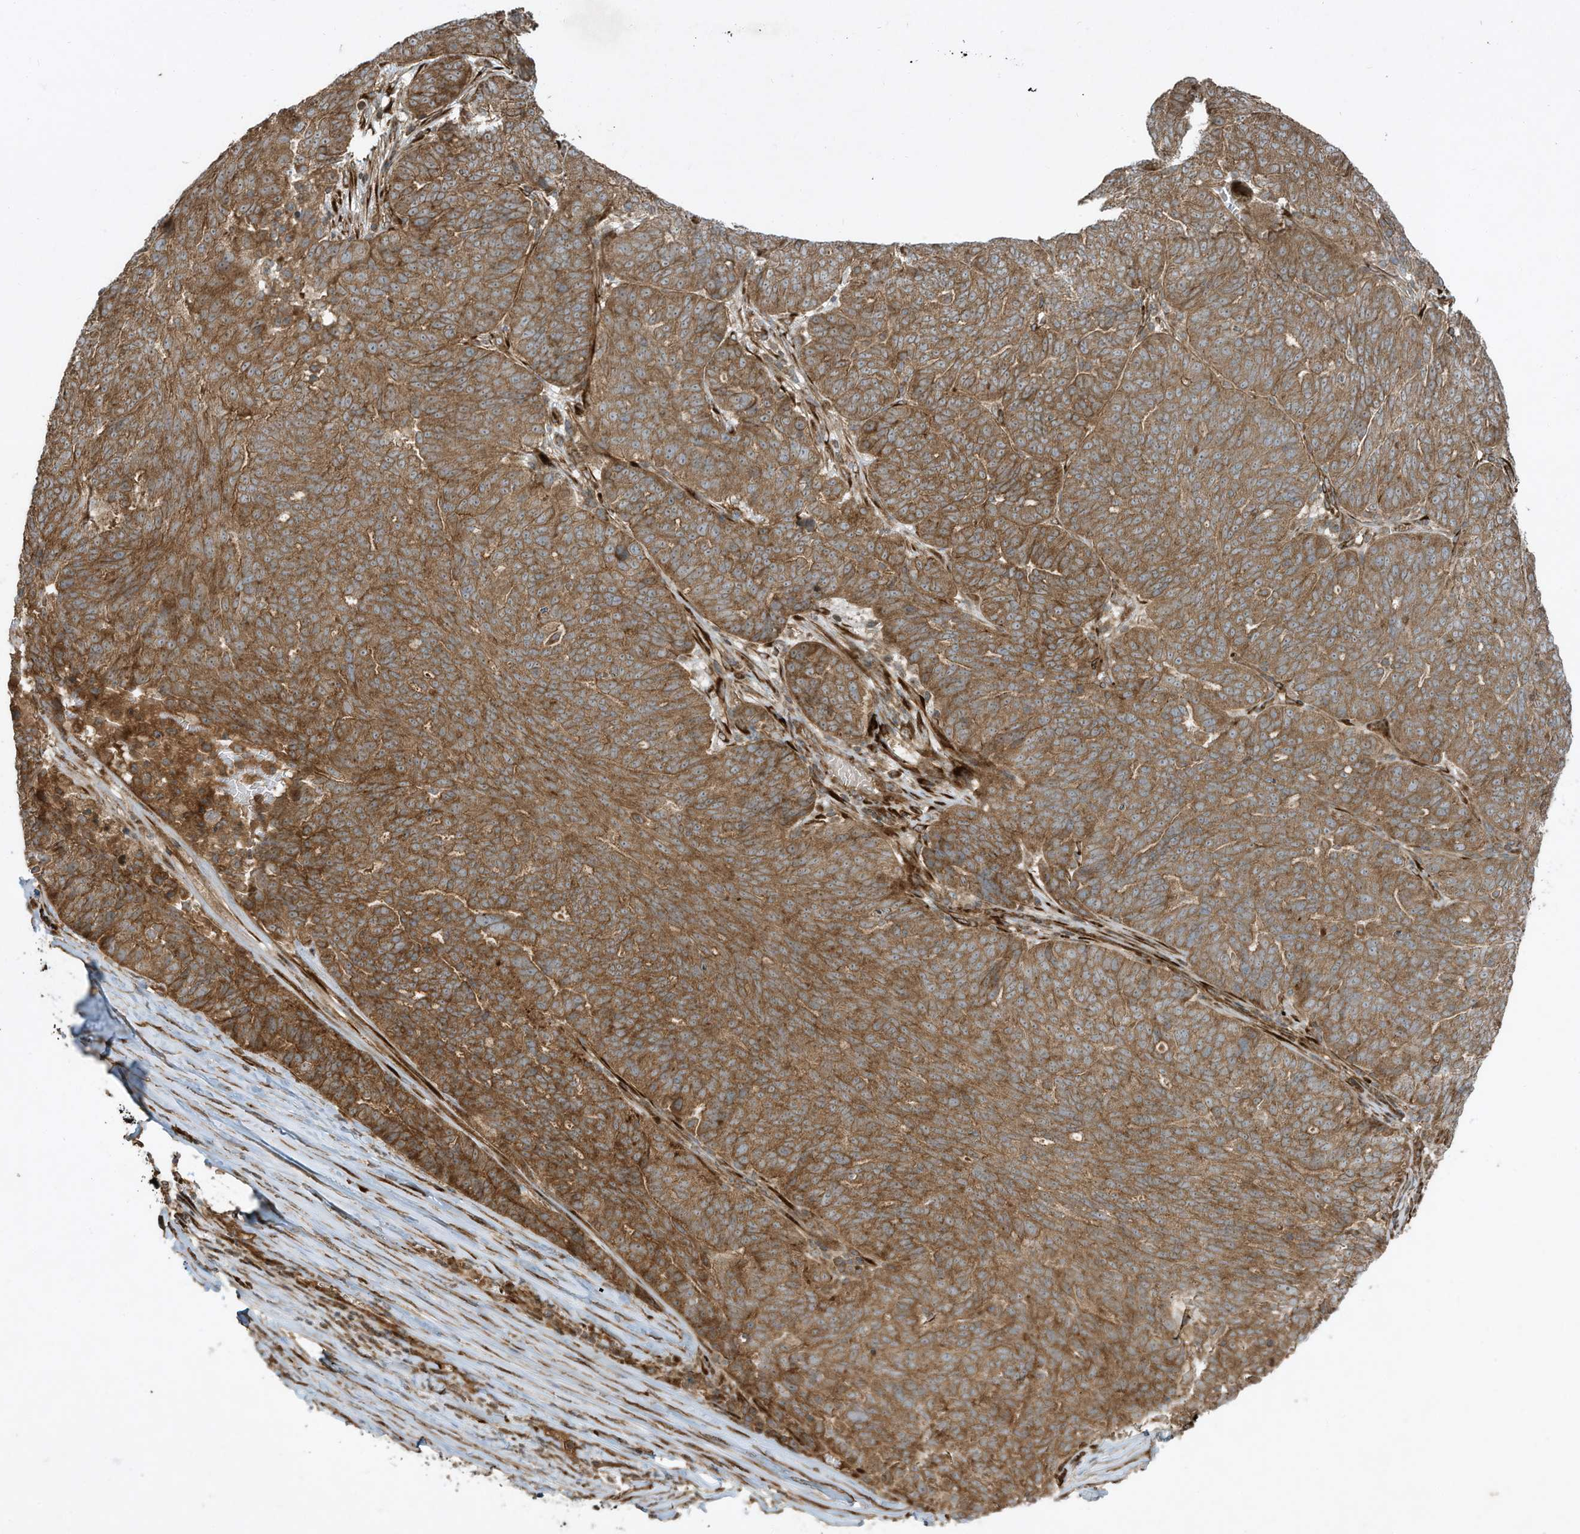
{"staining": {"intensity": "moderate", "quantity": ">75%", "location": "cytoplasmic/membranous"}, "tissue": "ovarian cancer", "cell_type": "Tumor cells", "image_type": "cancer", "snomed": [{"axis": "morphology", "description": "Cystadenocarcinoma, serous, NOS"}, {"axis": "topography", "description": "Ovary"}], "caption": "The histopathology image displays staining of ovarian serous cystadenocarcinoma, revealing moderate cytoplasmic/membranous protein staining (brown color) within tumor cells.", "gene": "DDIT4", "patient": {"sex": "female", "age": 59}}